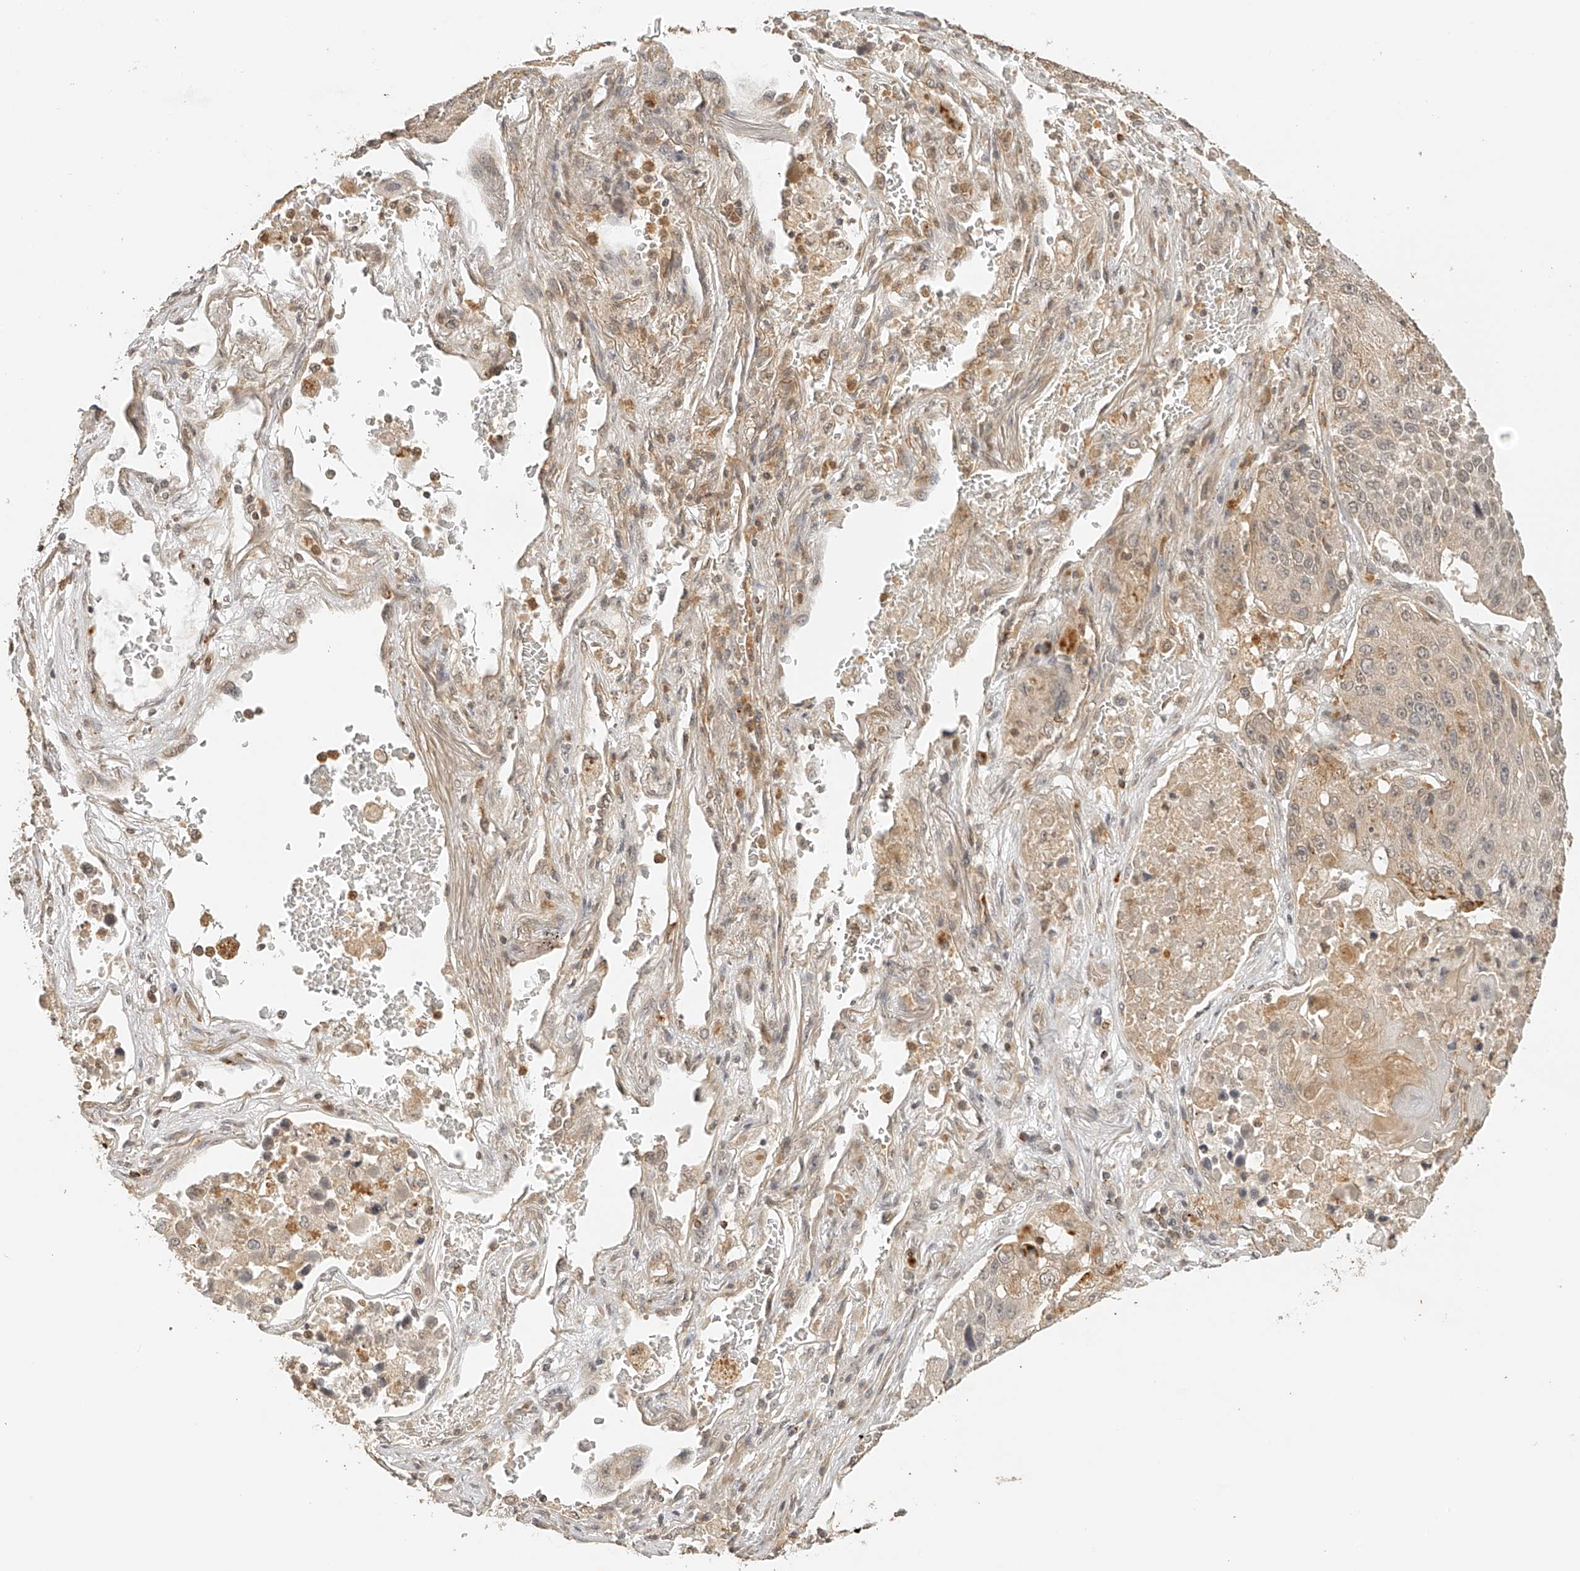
{"staining": {"intensity": "weak", "quantity": "<25%", "location": "cytoplasmic/membranous"}, "tissue": "lung cancer", "cell_type": "Tumor cells", "image_type": "cancer", "snomed": [{"axis": "morphology", "description": "Squamous cell carcinoma, NOS"}, {"axis": "topography", "description": "Lung"}], "caption": "There is no significant expression in tumor cells of lung squamous cell carcinoma.", "gene": "BCL2L11", "patient": {"sex": "male", "age": 61}}